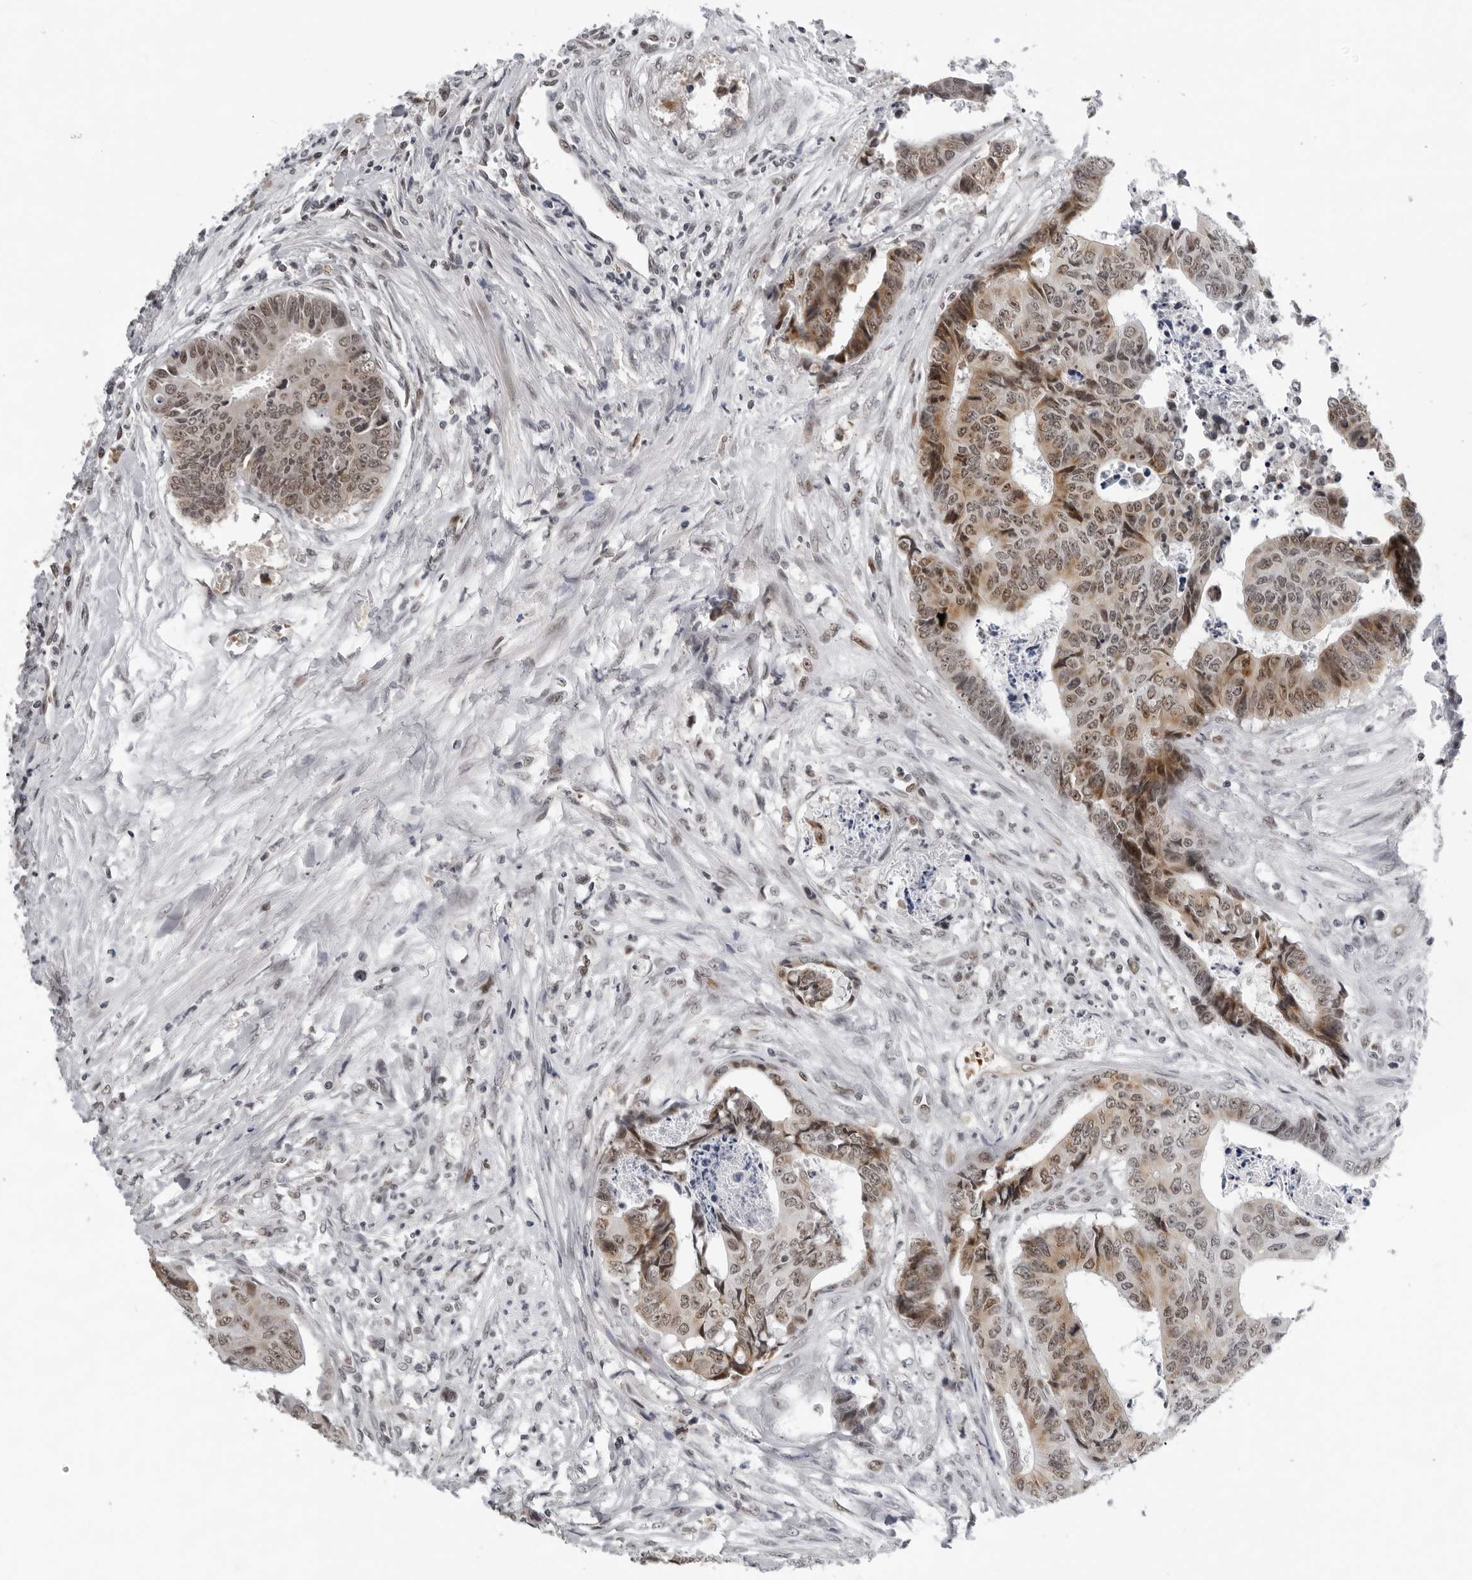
{"staining": {"intensity": "moderate", "quantity": ">75%", "location": "nuclear"}, "tissue": "colorectal cancer", "cell_type": "Tumor cells", "image_type": "cancer", "snomed": [{"axis": "morphology", "description": "Adenocarcinoma, NOS"}, {"axis": "topography", "description": "Rectum"}], "caption": "Colorectal cancer stained with DAB (3,3'-diaminobenzidine) immunohistochemistry displays medium levels of moderate nuclear expression in about >75% of tumor cells. (DAB (3,3'-diaminobenzidine) IHC with brightfield microscopy, high magnification).", "gene": "USP1", "patient": {"sex": "male", "age": 84}}